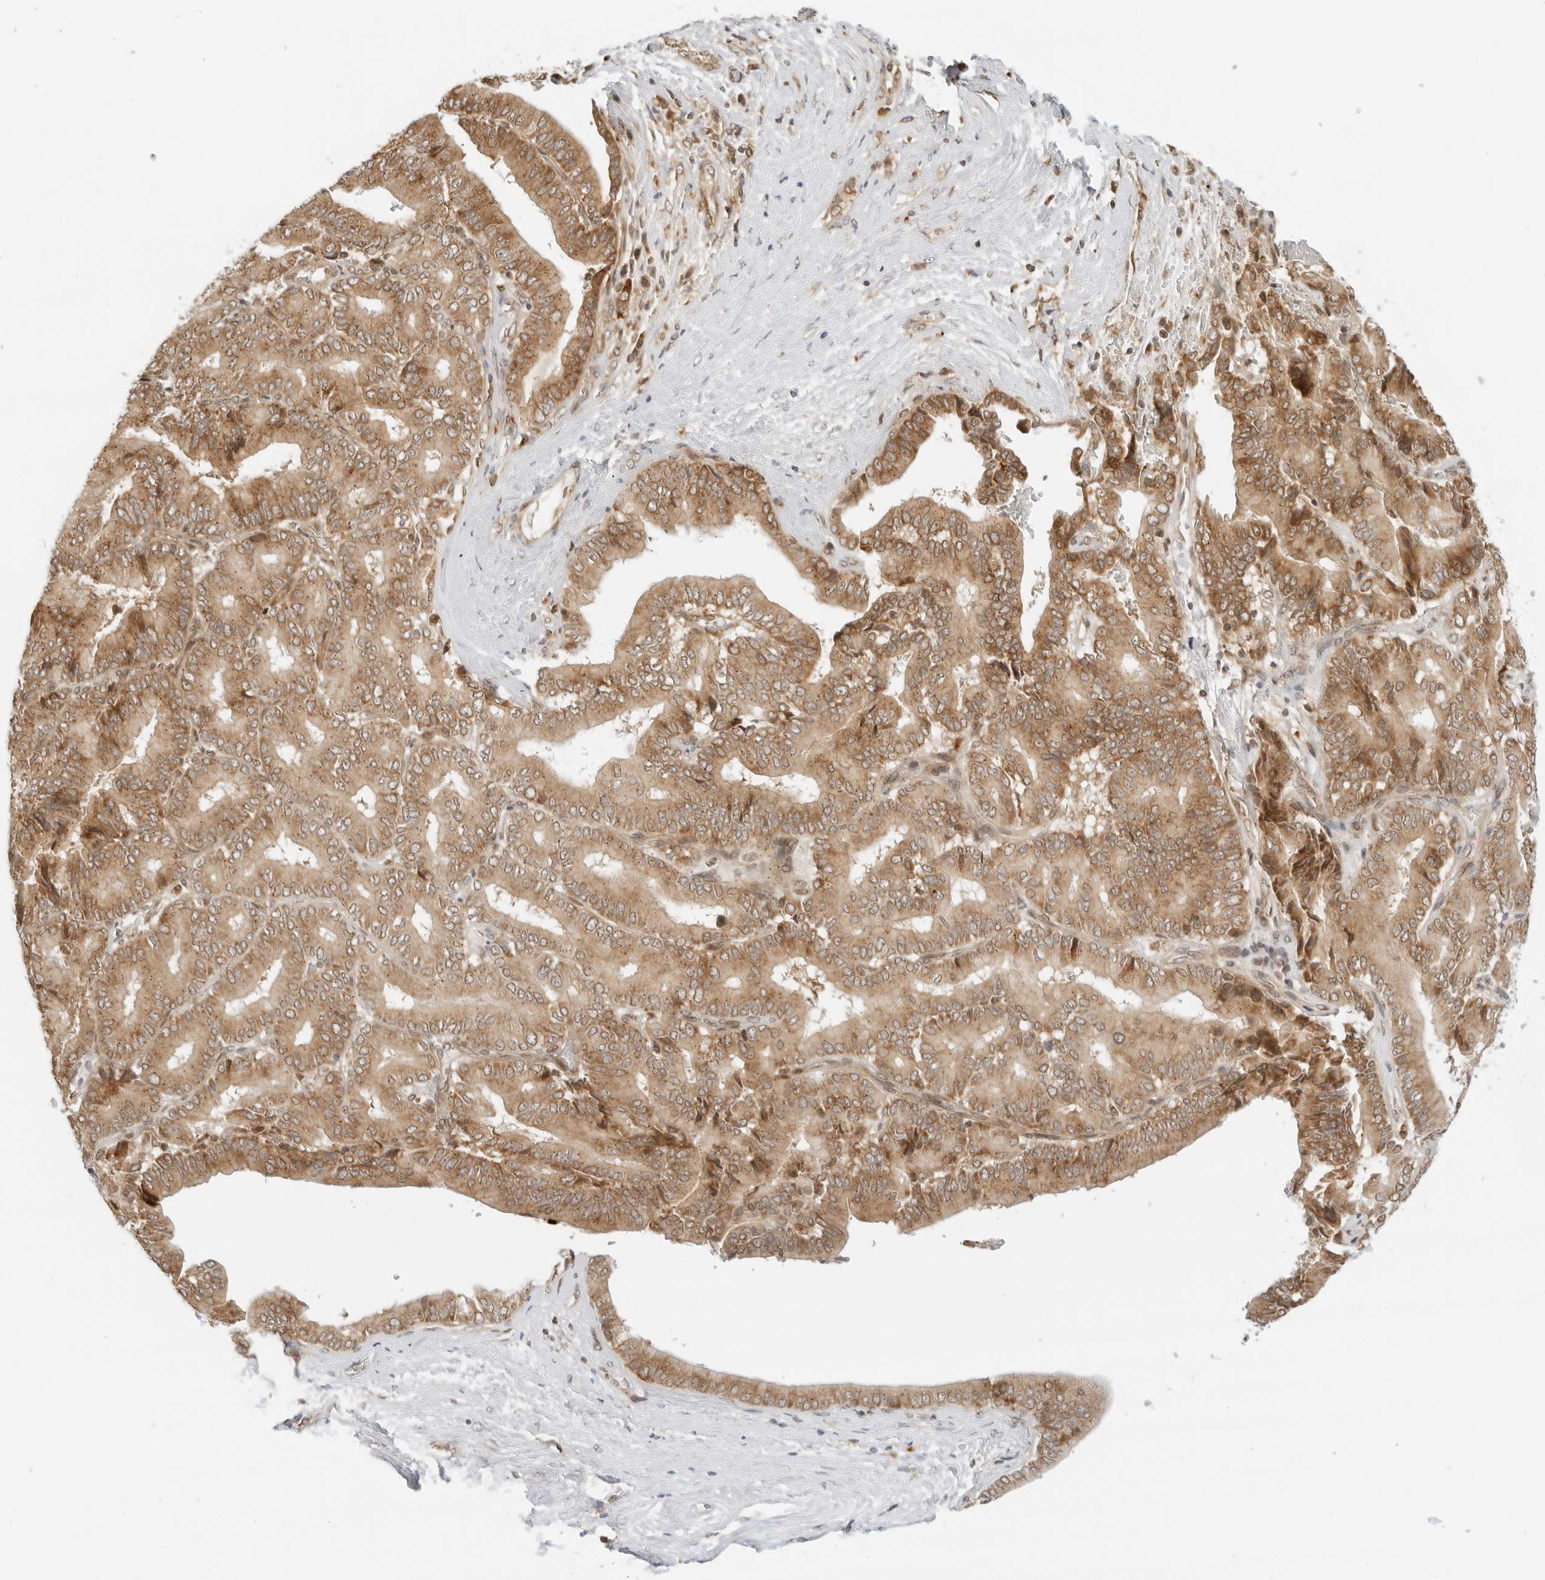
{"staining": {"intensity": "moderate", "quantity": ">75%", "location": "cytoplasmic/membranous"}, "tissue": "liver cancer", "cell_type": "Tumor cells", "image_type": "cancer", "snomed": [{"axis": "morphology", "description": "Cholangiocarcinoma"}, {"axis": "topography", "description": "Liver"}], "caption": "Tumor cells display medium levels of moderate cytoplasmic/membranous staining in about >75% of cells in liver cholangiocarcinoma.", "gene": "RC3H1", "patient": {"sex": "female", "age": 75}}